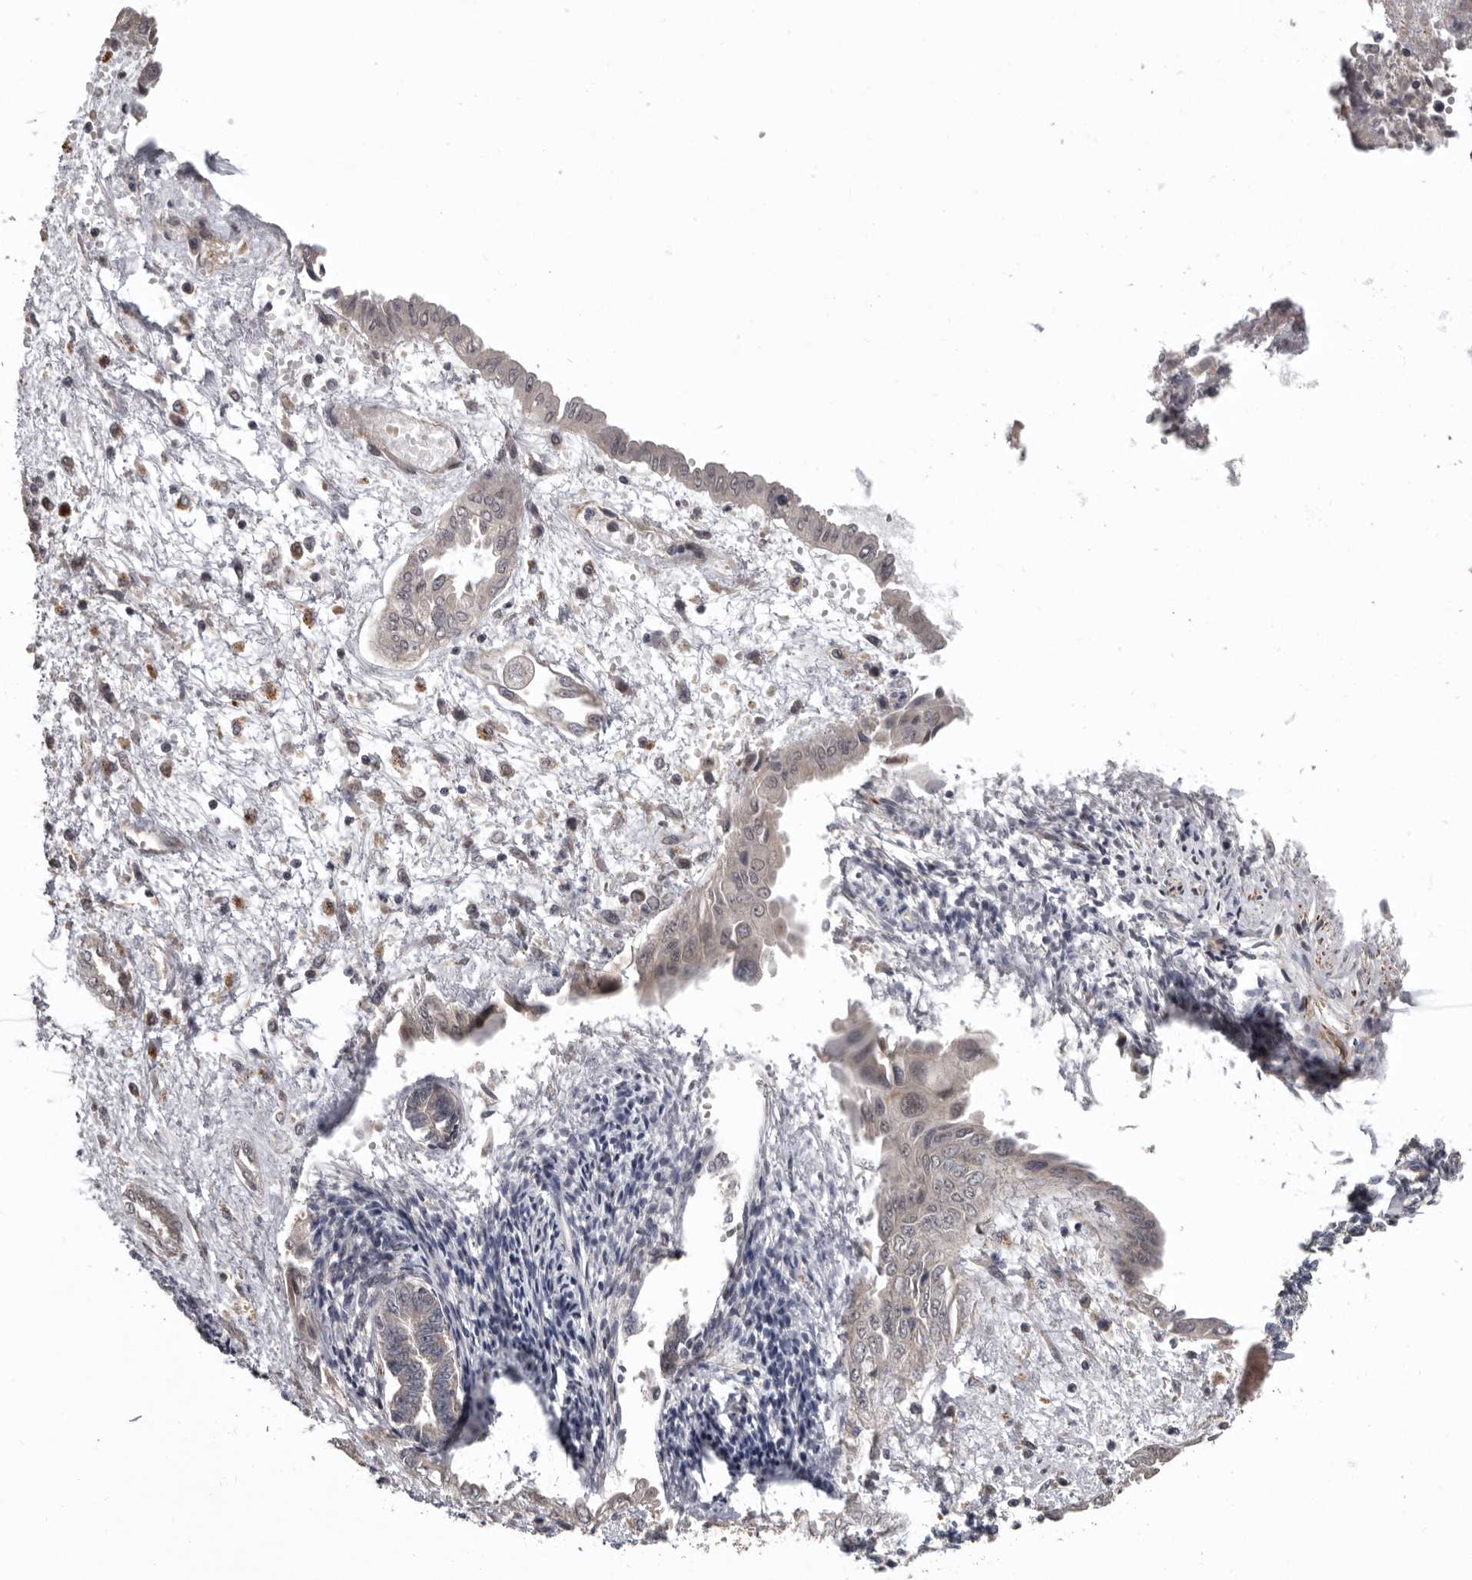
{"staining": {"intensity": "moderate", "quantity": "<25%", "location": "cytoplasmic/membranous"}, "tissue": "endometrium", "cell_type": "Cells in endometrial stroma", "image_type": "normal", "snomed": [{"axis": "morphology", "description": "Normal tissue, NOS"}, {"axis": "topography", "description": "Endometrium"}], "caption": "Immunohistochemistry (DAB) staining of normal human endometrium shows moderate cytoplasmic/membranous protein positivity in approximately <25% of cells in endometrial stroma.", "gene": "FGFR4", "patient": {"sex": "female", "age": 56}}